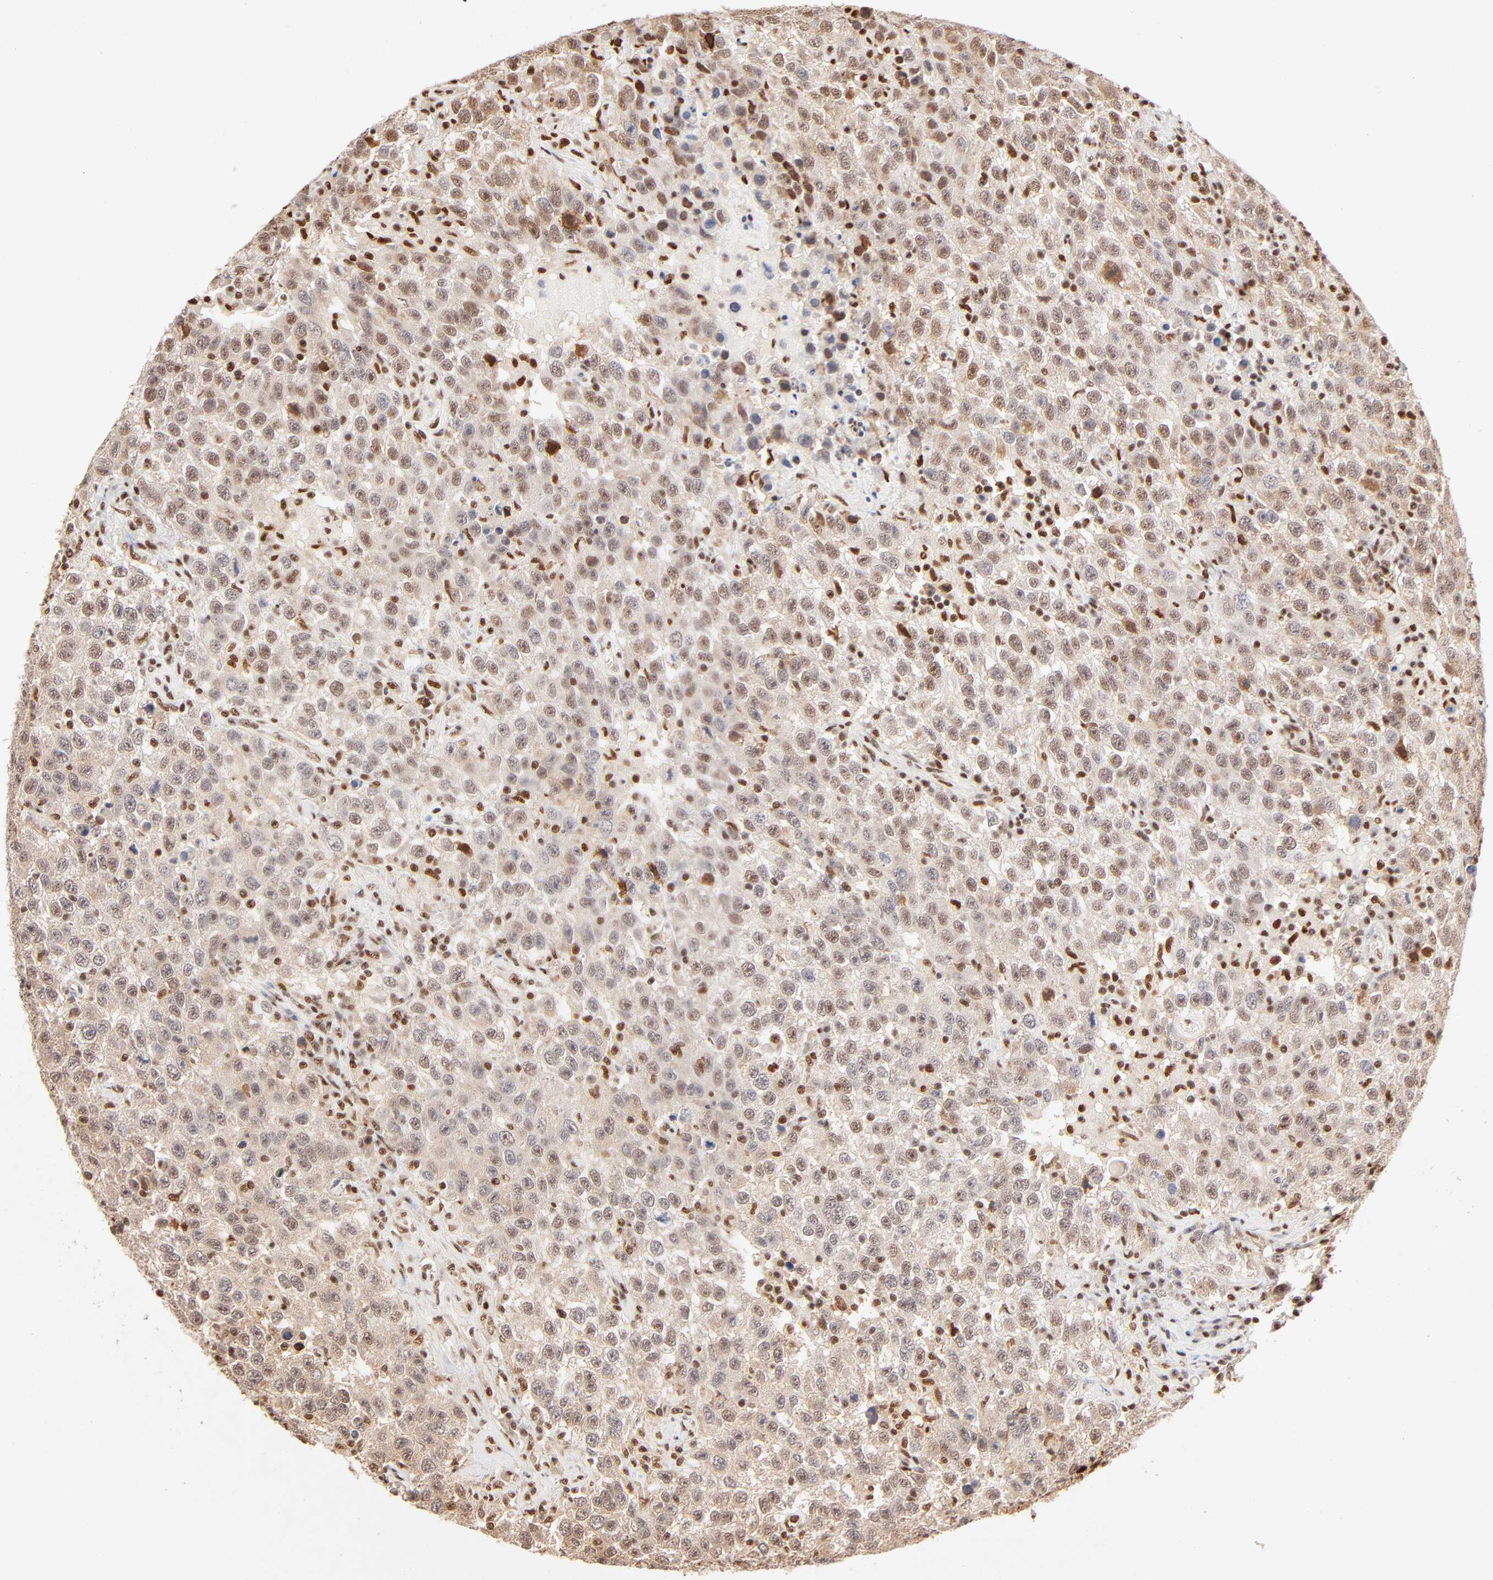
{"staining": {"intensity": "moderate", "quantity": "25%-75%", "location": "cytoplasmic/membranous,nuclear"}, "tissue": "testis cancer", "cell_type": "Tumor cells", "image_type": "cancer", "snomed": [{"axis": "morphology", "description": "Seminoma, NOS"}, {"axis": "topography", "description": "Testis"}], "caption": "Protein analysis of testis cancer tissue reveals moderate cytoplasmic/membranous and nuclear staining in about 25%-75% of tumor cells.", "gene": "FAM50A", "patient": {"sex": "male", "age": 41}}